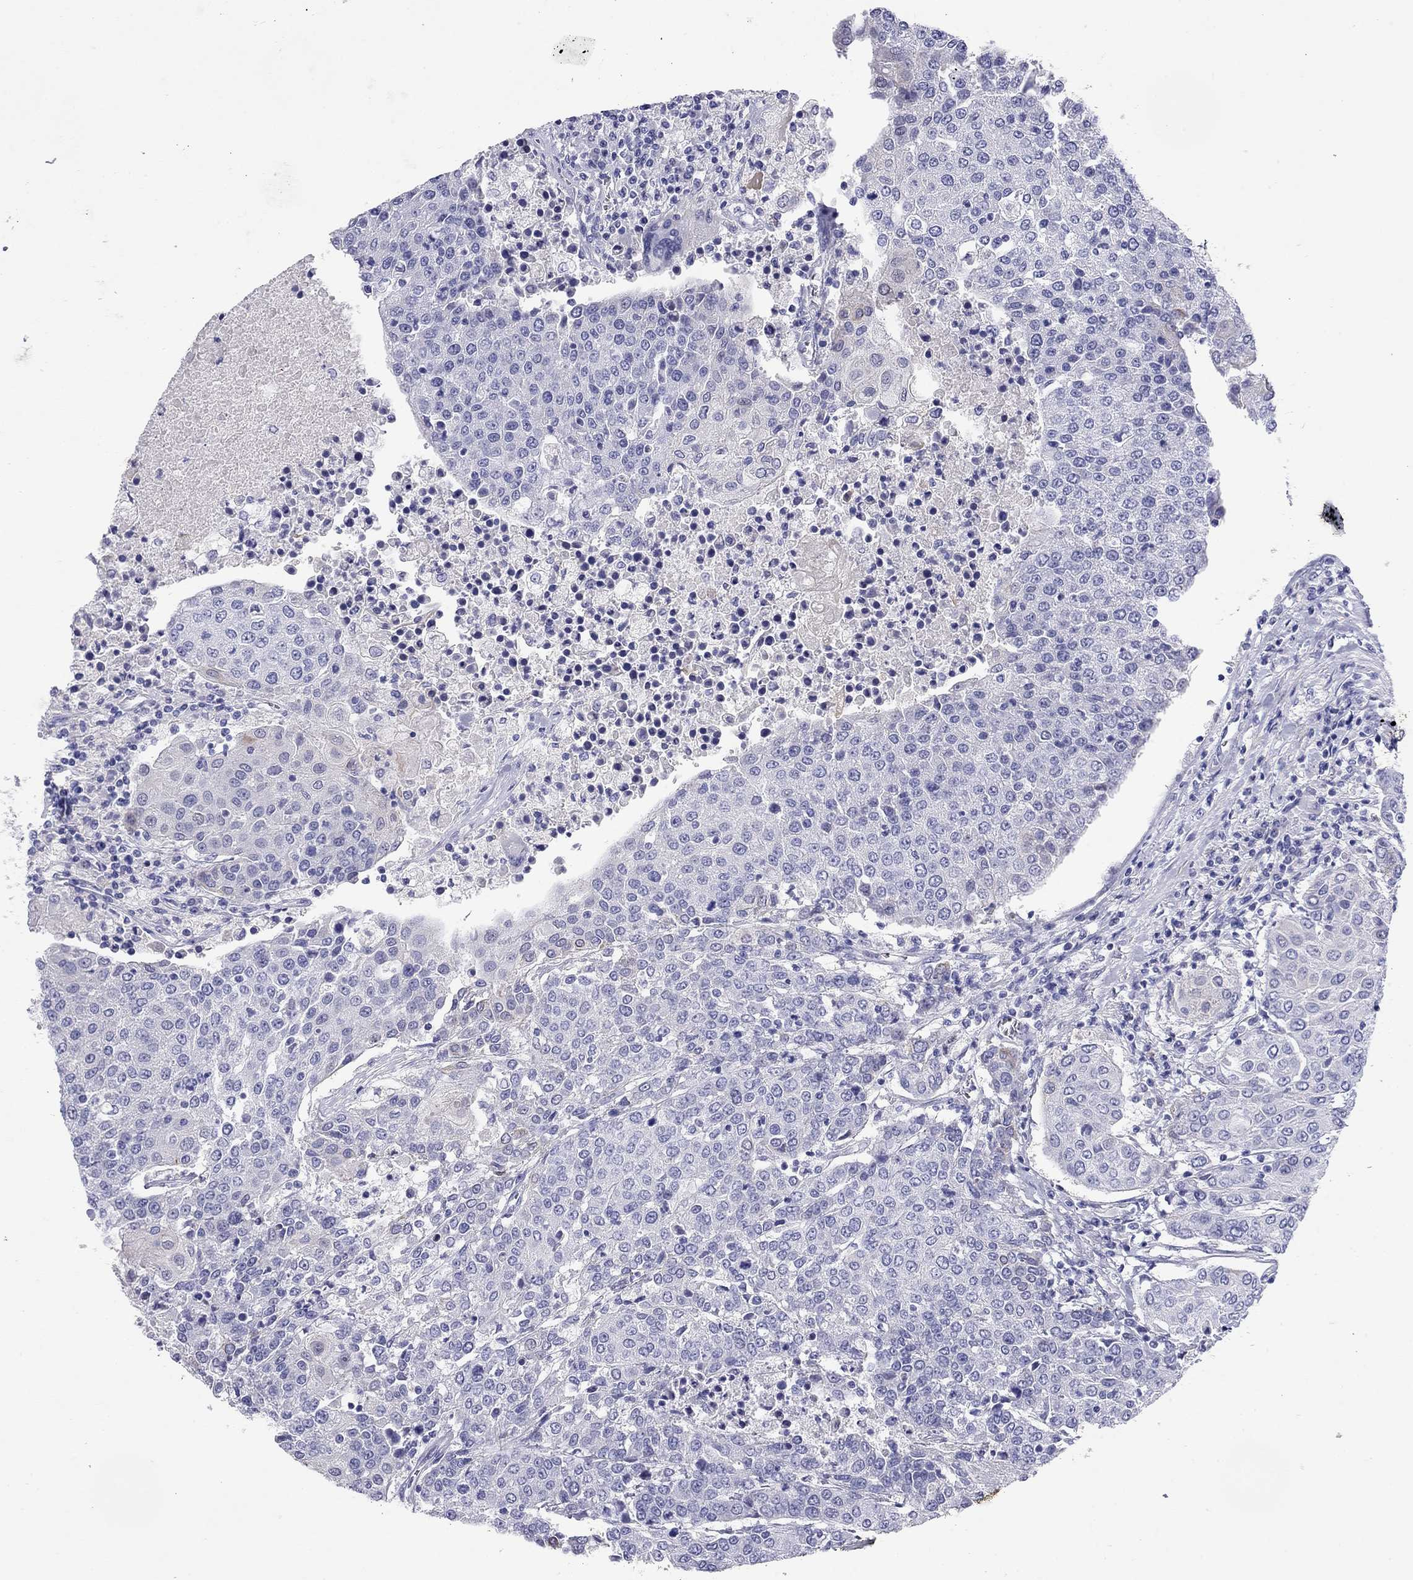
{"staining": {"intensity": "negative", "quantity": "none", "location": "none"}, "tissue": "urothelial cancer", "cell_type": "Tumor cells", "image_type": "cancer", "snomed": [{"axis": "morphology", "description": "Urothelial carcinoma, High grade"}, {"axis": "topography", "description": "Urinary bladder"}], "caption": "High power microscopy photomicrograph of an immunohistochemistry (IHC) image of urothelial cancer, revealing no significant expression in tumor cells.", "gene": "CMYA5", "patient": {"sex": "female", "age": 85}}